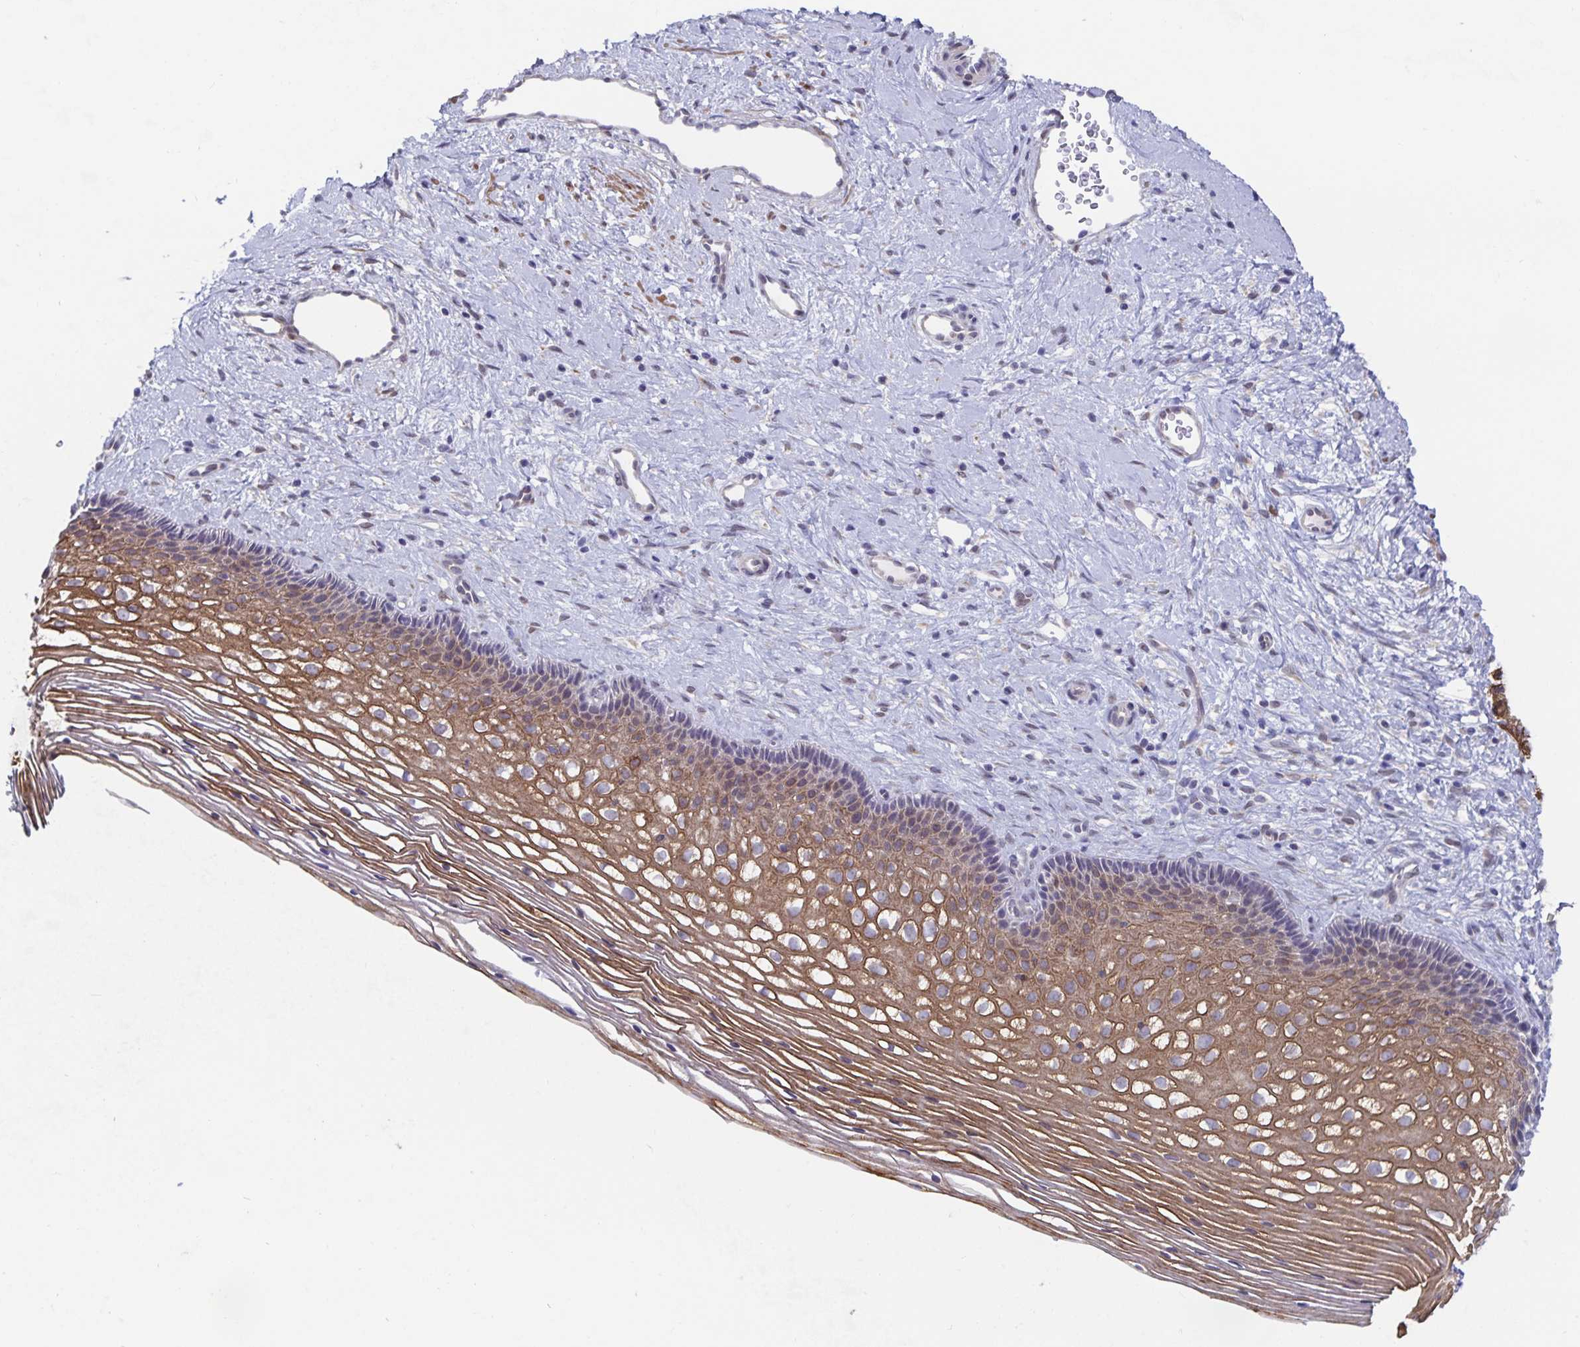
{"staining": {"intensity": "negative", "quantity": "none", "location": "none"}, "tissue": "cervix", "cell_type": "Glandular cells", "image_type": "normal", "snomed": [{"axis": "morphology", "description": "Normal tissue, NOS"}, {"axis": "topography", "description": "Cervix"}], "caption": "Image shows no protein positivity in glandular cells of benign cervix.", "gene": "ZIK1", "patient": {"sex": "female", "age": 34}}